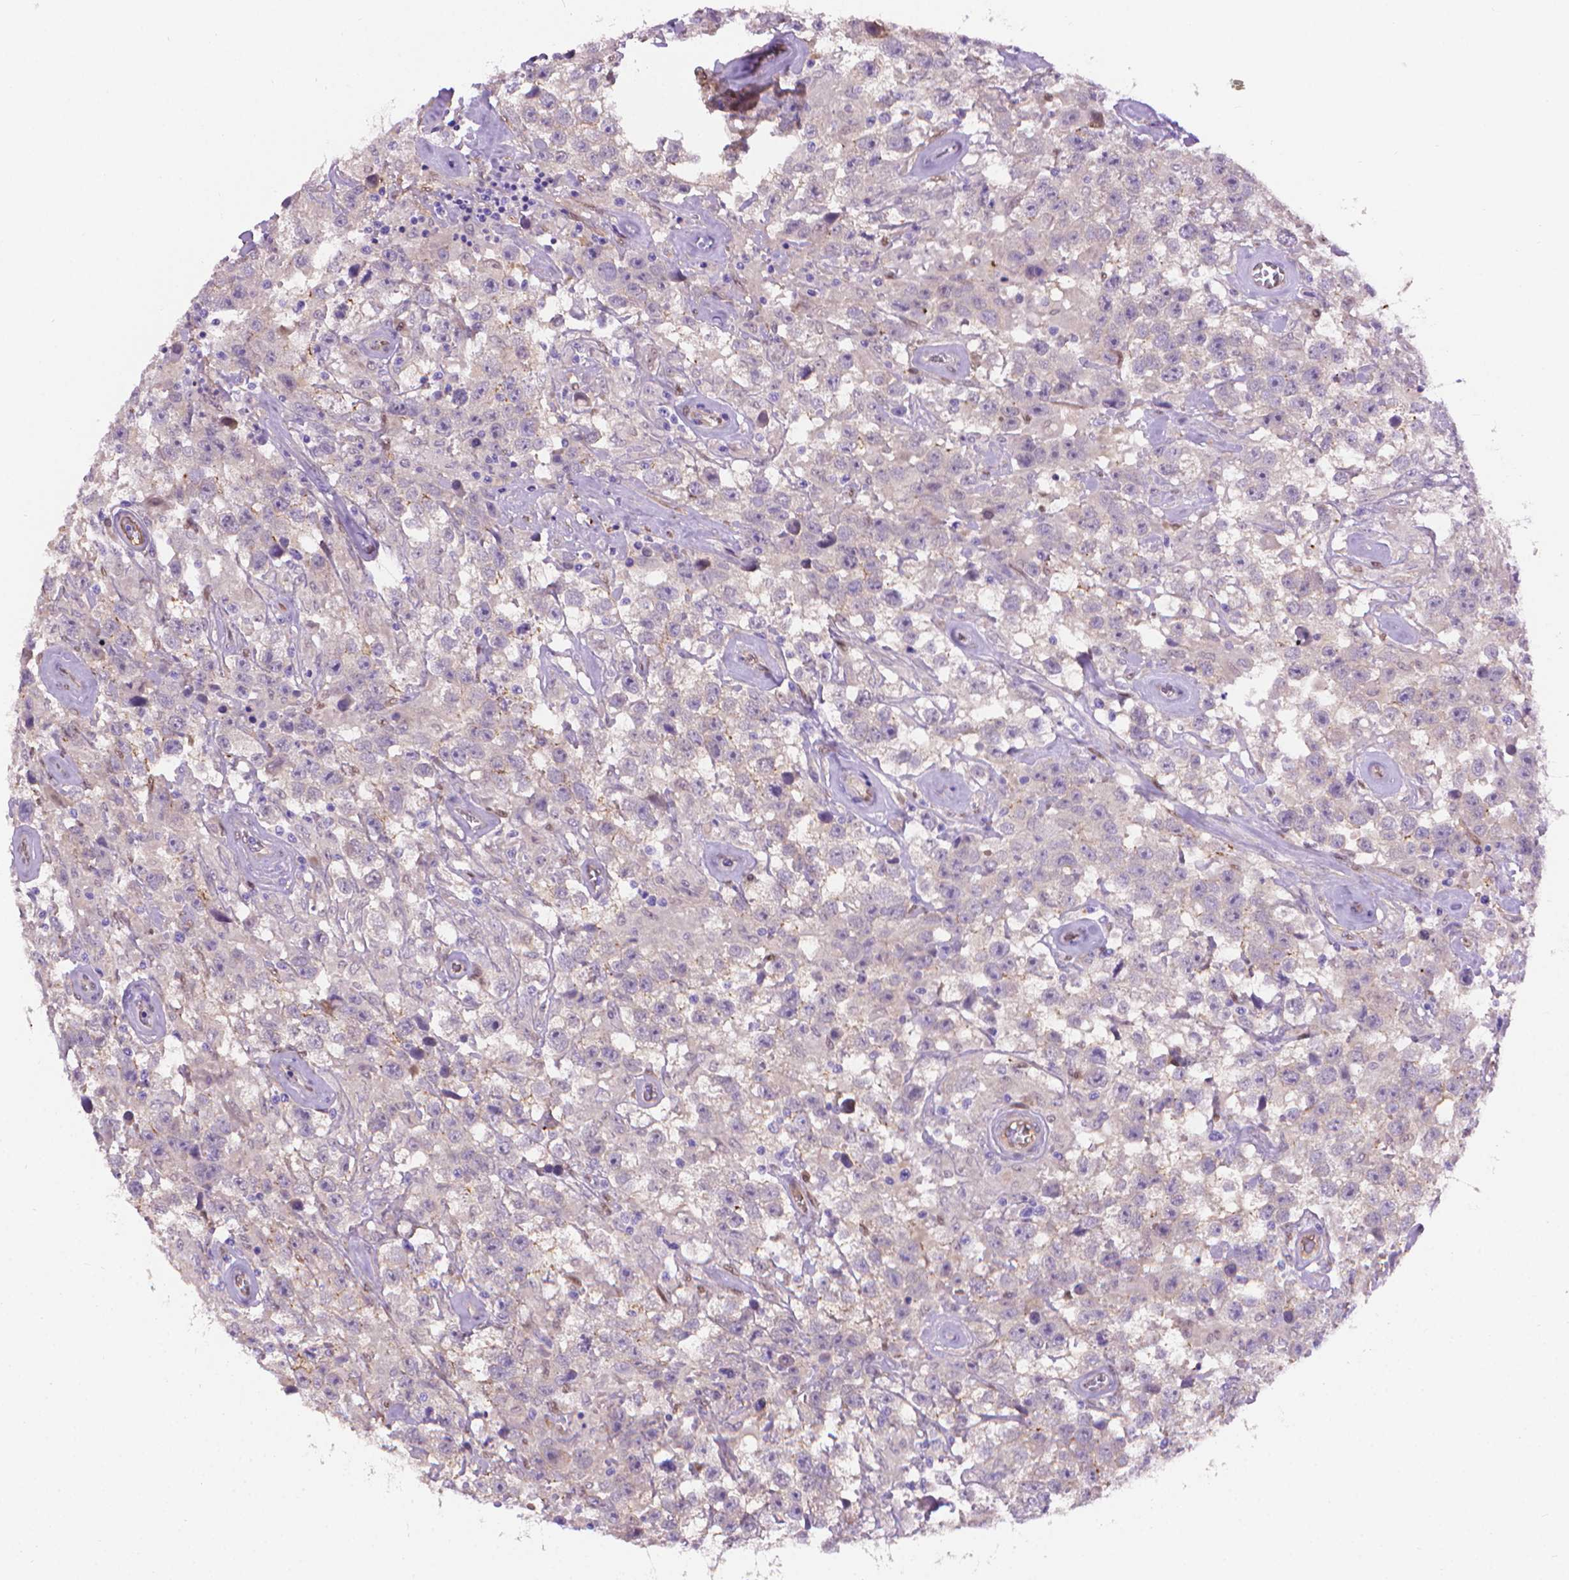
{"staining": {"intensity": "negative", "quantity": "none", "location": "none"}, "tissue": "testis cancer", "cell_type": "Tumor cells", "image_type": "cancer", "snomed": [{"axis": "morphology", "description": "Seminoma, NOS"}, {"axis": "topography", "description": "Testis"}], "caption": "This is a histopathology image of immunohistochemistry staining of testis cancer, which shows no expression in tumor cells. The staining is performed using DAB (3,3'-diaminobenzidine) brown chromogen with nuclei counter-stained in using hematoxylin.", "gene": "CLIC4", "patient": {"sex": "male", "age": 43}}